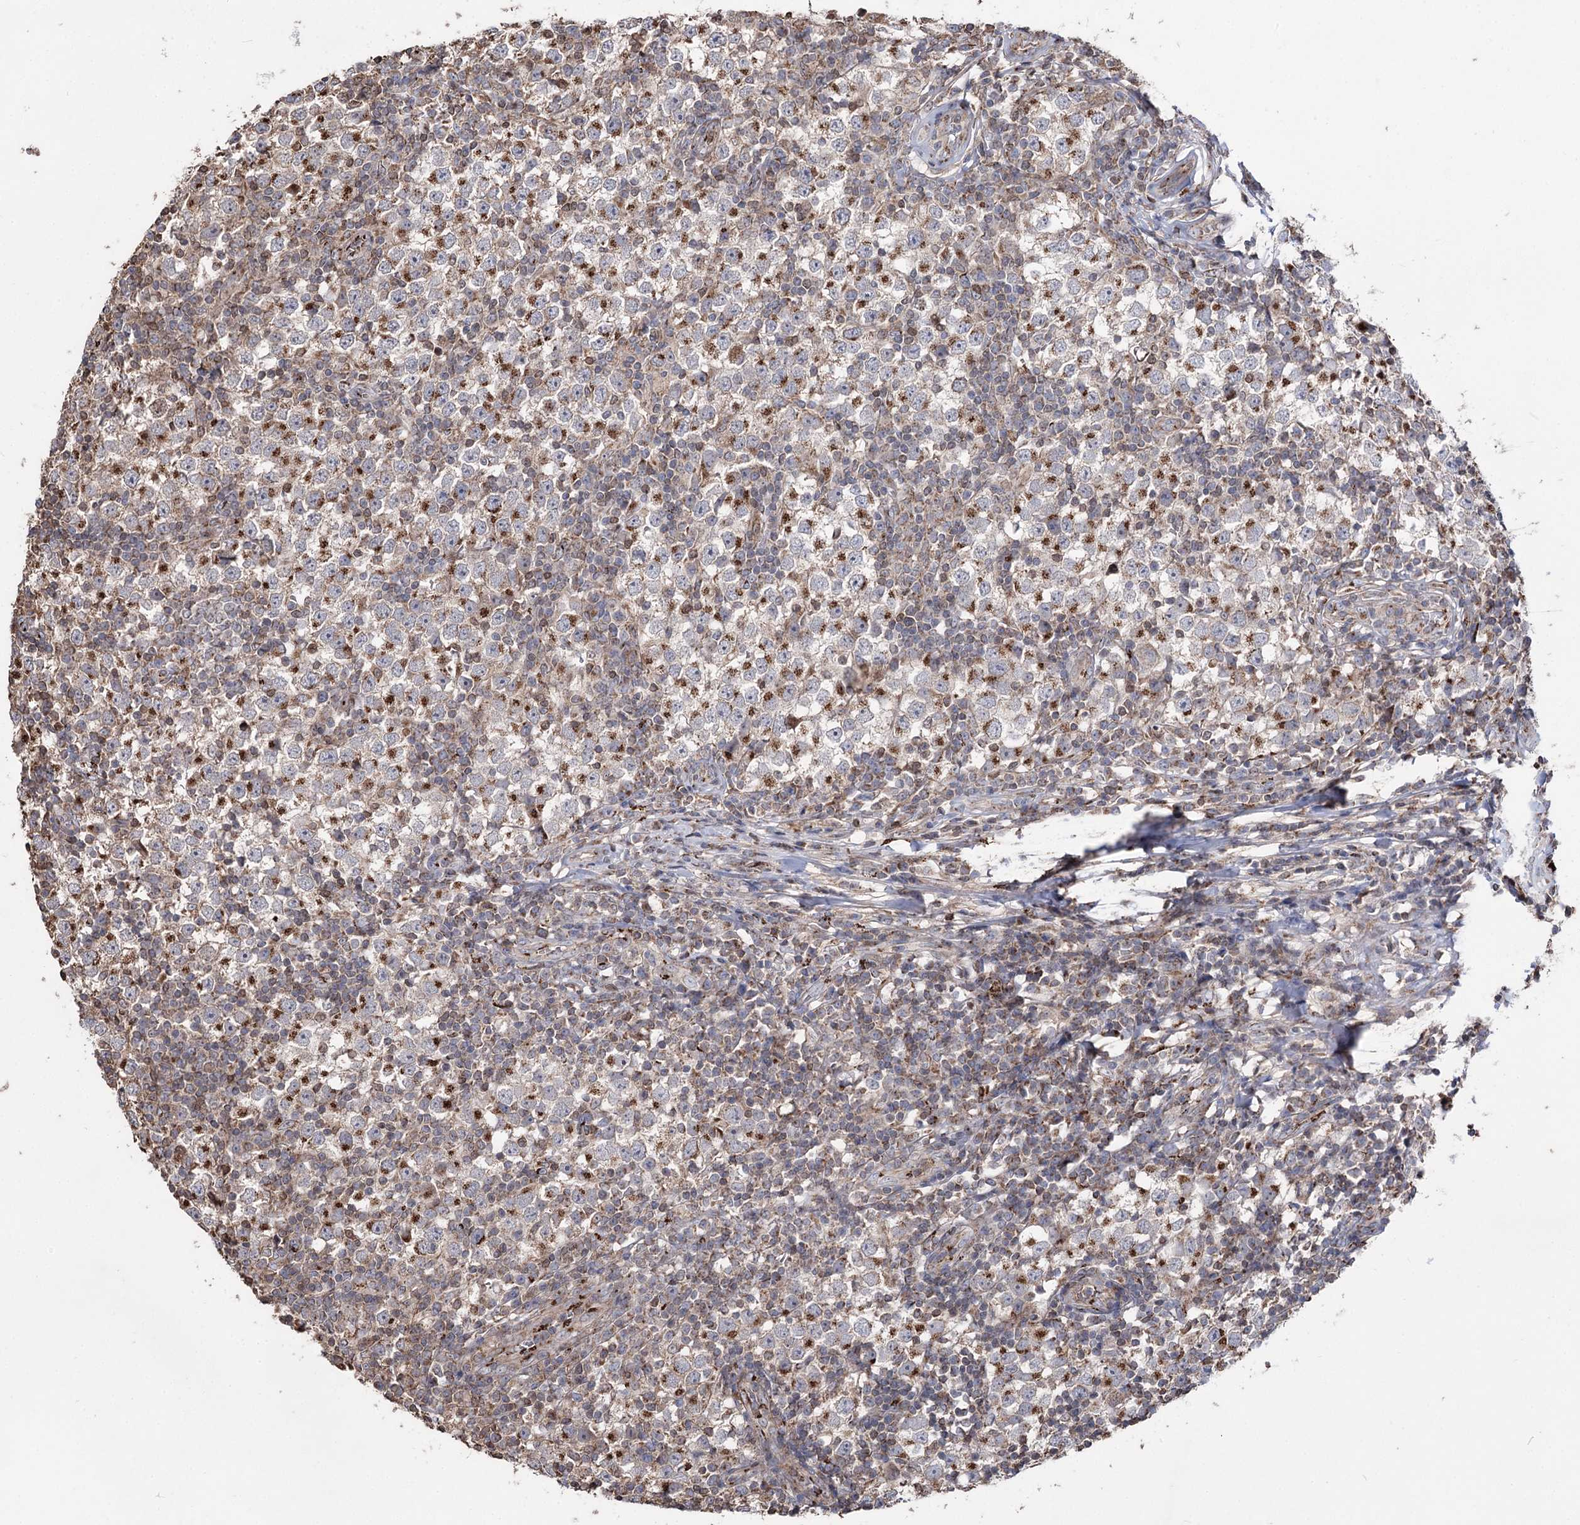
{"staining": {"intensity": "strong", "quantity": "25%-75%", "location": "cytoplasmic/membranous"}, "tissue": "testis cancer", "cell_type": "Tumor cells", "image_type": "cancer", "snomed": [{"axis": "morphology", "description": "Seminoma, NOS"}, {"axis": "topography", "description": "Testis"}], "caption": "DAB (3,3'-diaminobenzidine) immunohistochemical staining of testis seminoma reveals strong cytoplasmic/membranous protein positivity in about 25%-75% of tumor cells.", "gene": "ARHGAP20", "patient": {"sex": "male", "age": 65}}